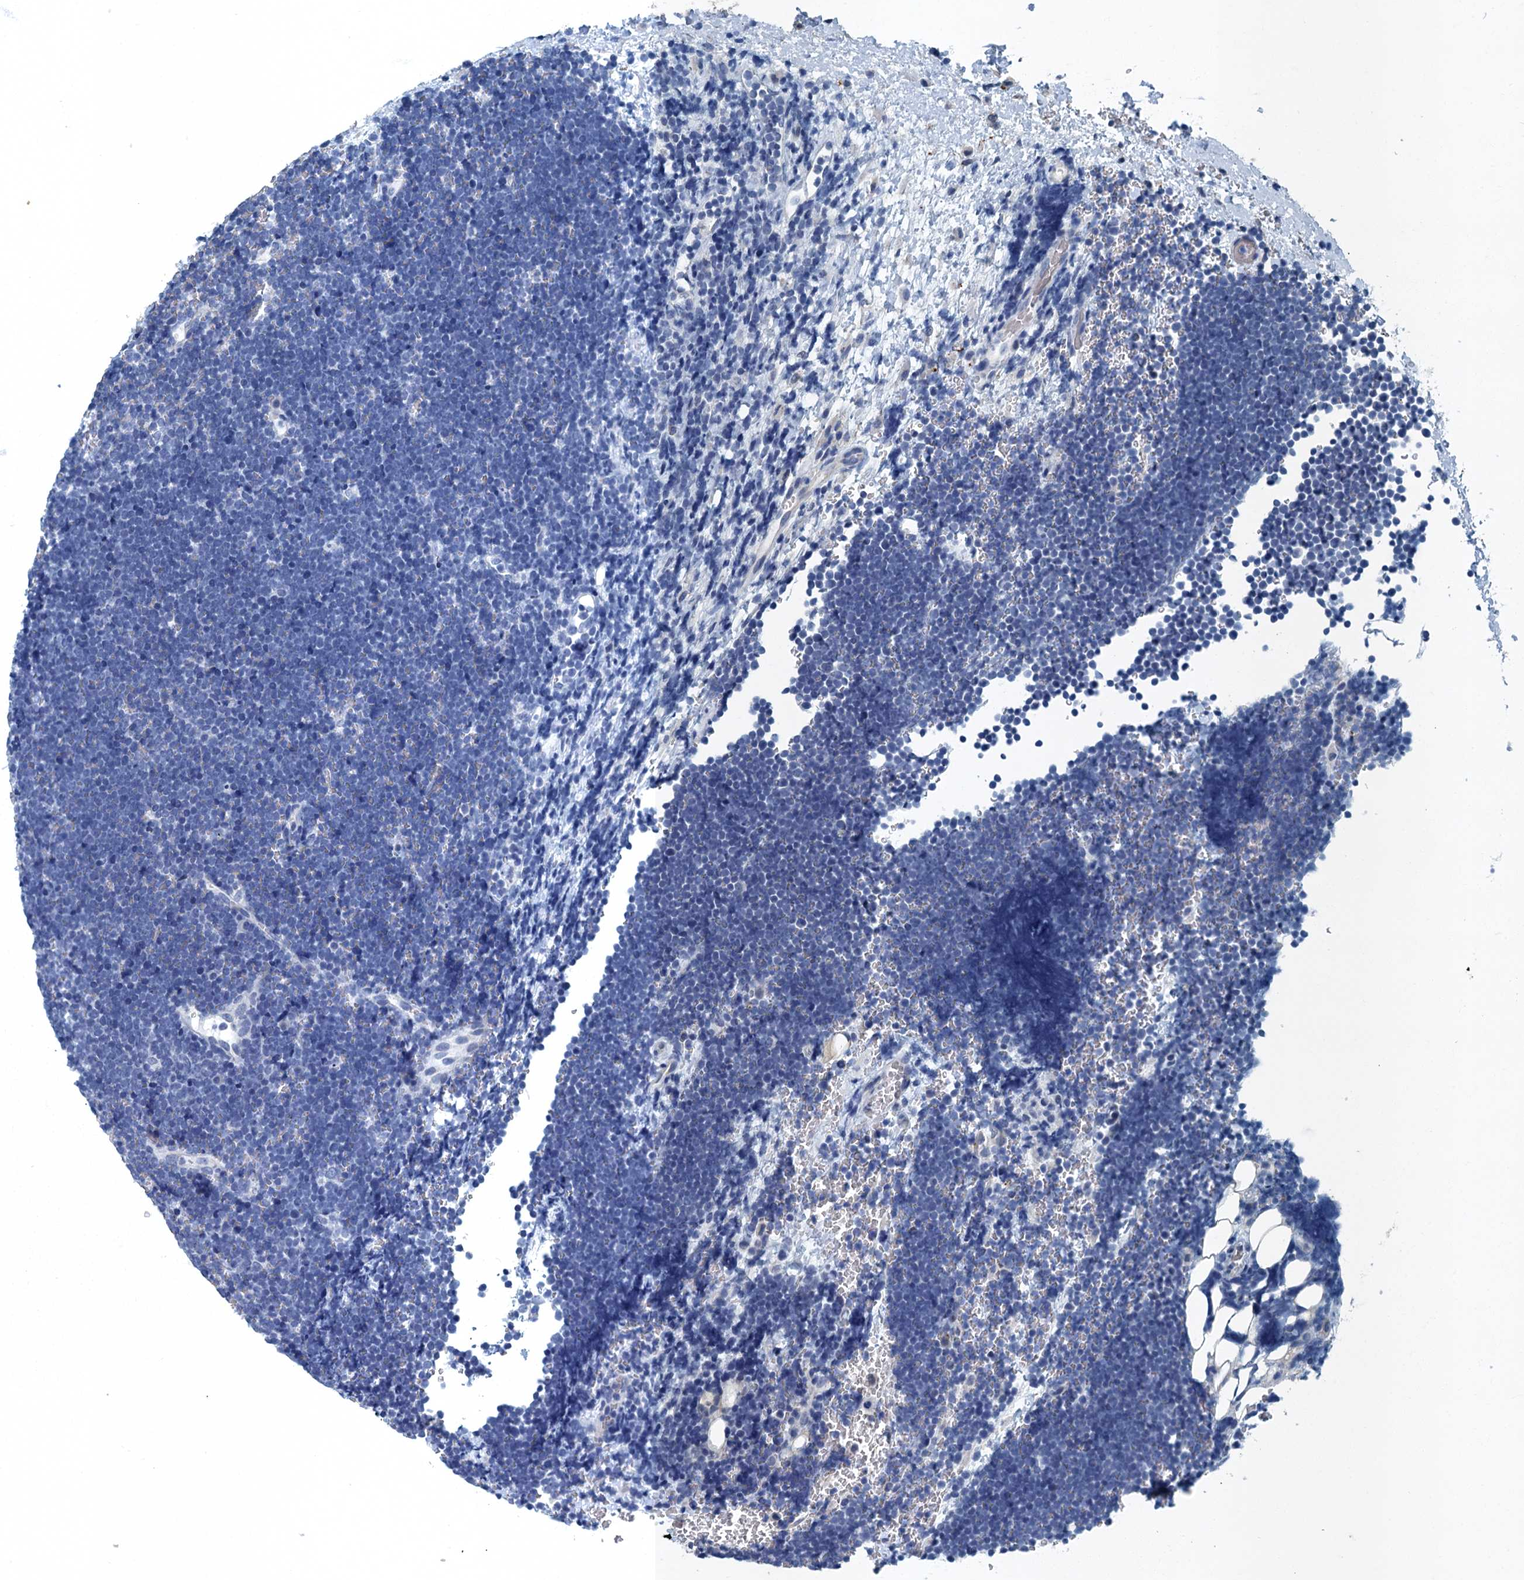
{"staining": {"intensity": "negative", "quantity": "none", "location": "none"}, "tissue": "lymphoma", "cell_type": "Tumor cells", "image_type": "cancer", "snomed": [{"axis": "morphology", "description": "Malignant lymphoma, non-Hodgkin's type, High grade"}, {"axis": "topography", "description": "Lymph node"}], "caption": "A photomicrograph of human lymphoma is negative for staining in tumor cells.", "gene": "GADL1", "patient": {"sex": "male", "age": 13}}